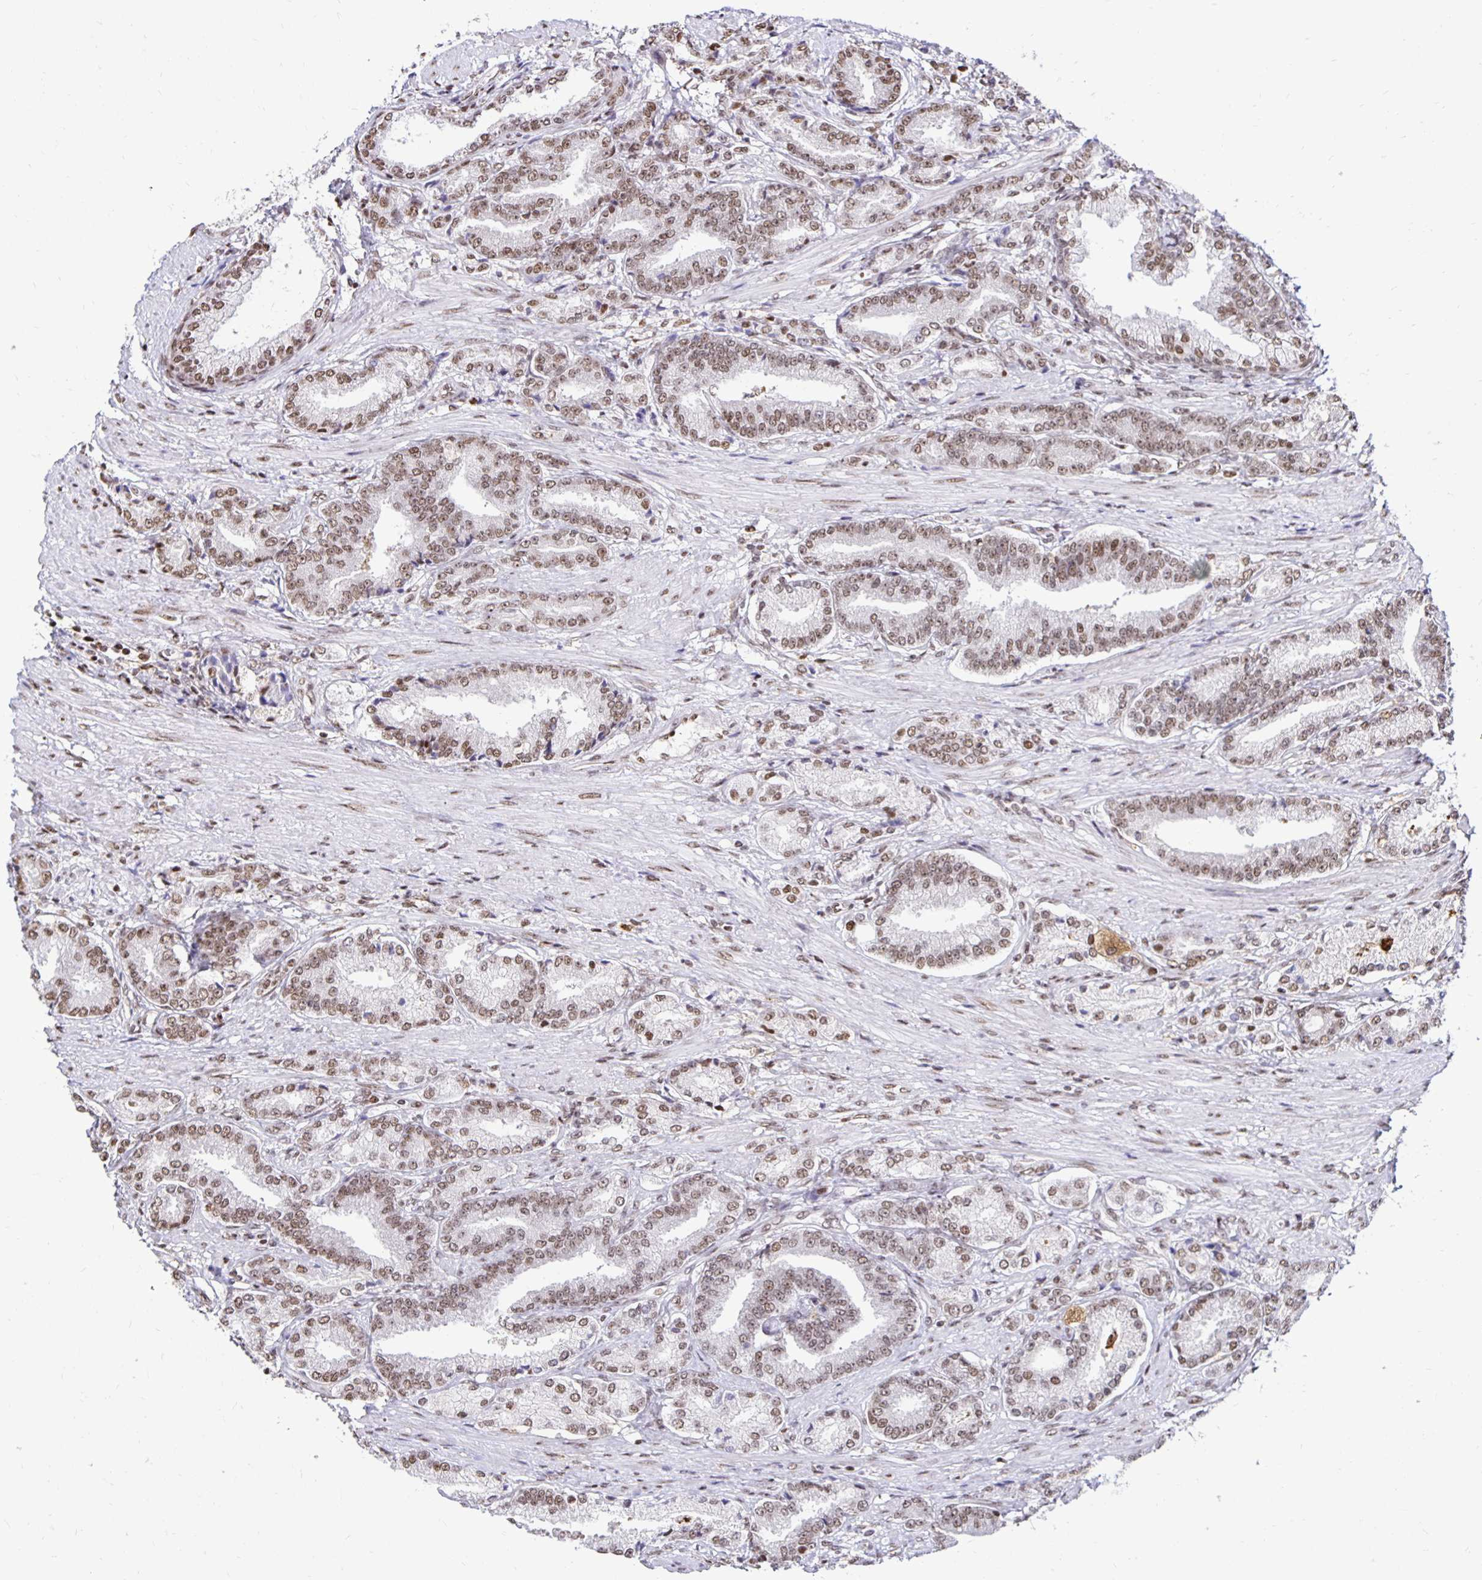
{"staining": {"intensity": "moderate", "quantity": ">75%", "location": "nuclear"}, "tissue": "prostate cancer", "cell_type": "Tumor cells", "image_type": "cancer", "snomed": [{"axis": "morphology", "description": "Adenocarcinoma, High grade"}, {"axis": "topography", "description": "Prostate and seminal vesicle, NOS"}], "caption": "Adenocarcinoma (high-grade) (prostate) was stained to show a protein in brown. There is medium levels of moderate nuclear positivity in about >75% of tumor cells.", "gene": "ZNF579", "patient": {"sex": "male", "age": 61}}